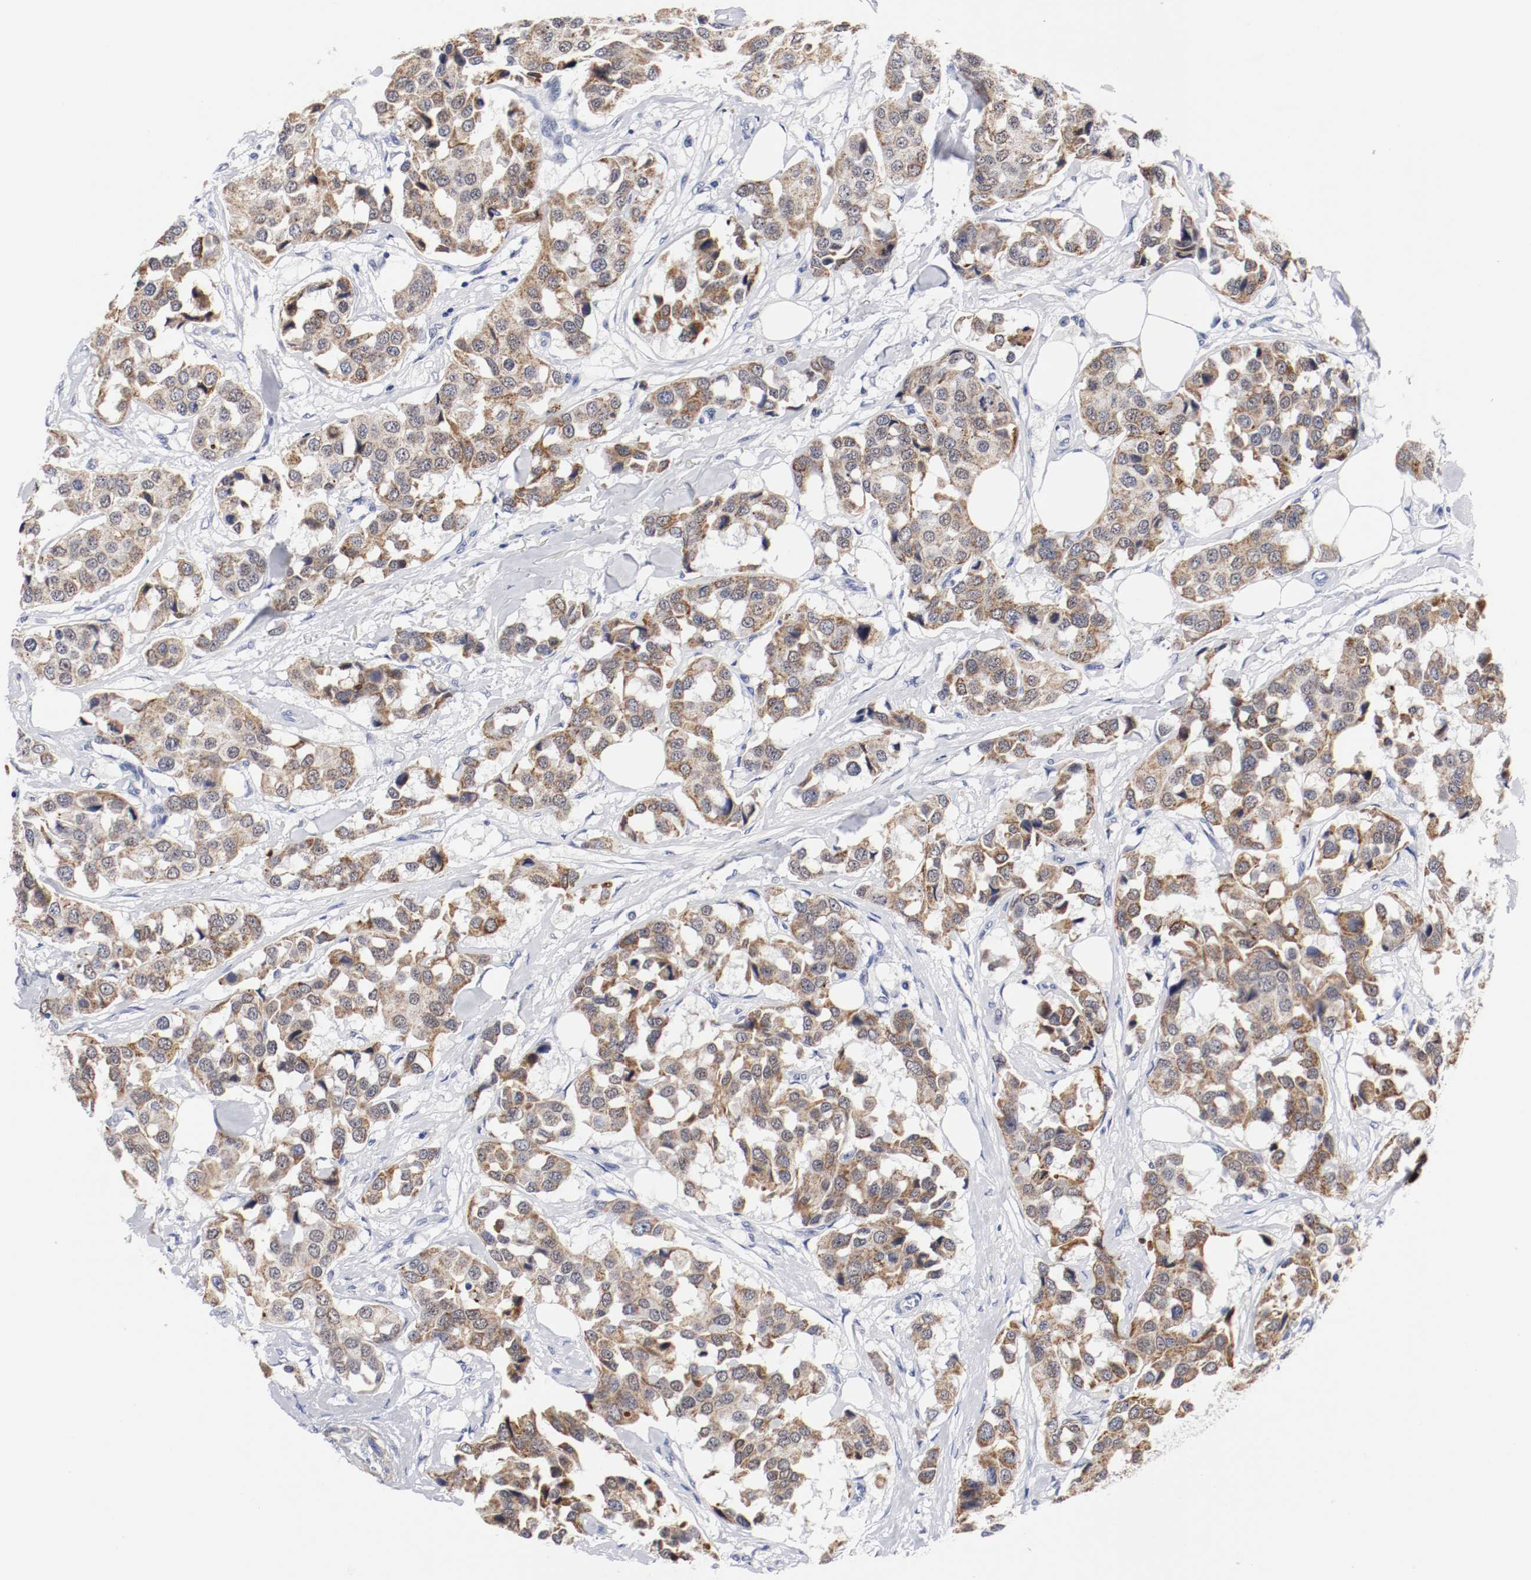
{"staining": {"intensity": "moderate", "quantity": ">75%", "location": "cytoplasmic/membranous"}, "tissue": "breast cancer", "cell_type": "Tumor cells", "image_type": "cancer", "snomed": [{"axis": "morphology", "description": "Duct carcinoma"}, {"axis": "topography", "description": "Breast"}], "caption": "Brown immunohistochemical staining in human breast invasive ductal carcinoma exhibits moderate cytoplasmic/membranous positivity in about >75% of tumor cells.", "gene": "GRHL2", "patient": {"sex": "female", "age": 80}}